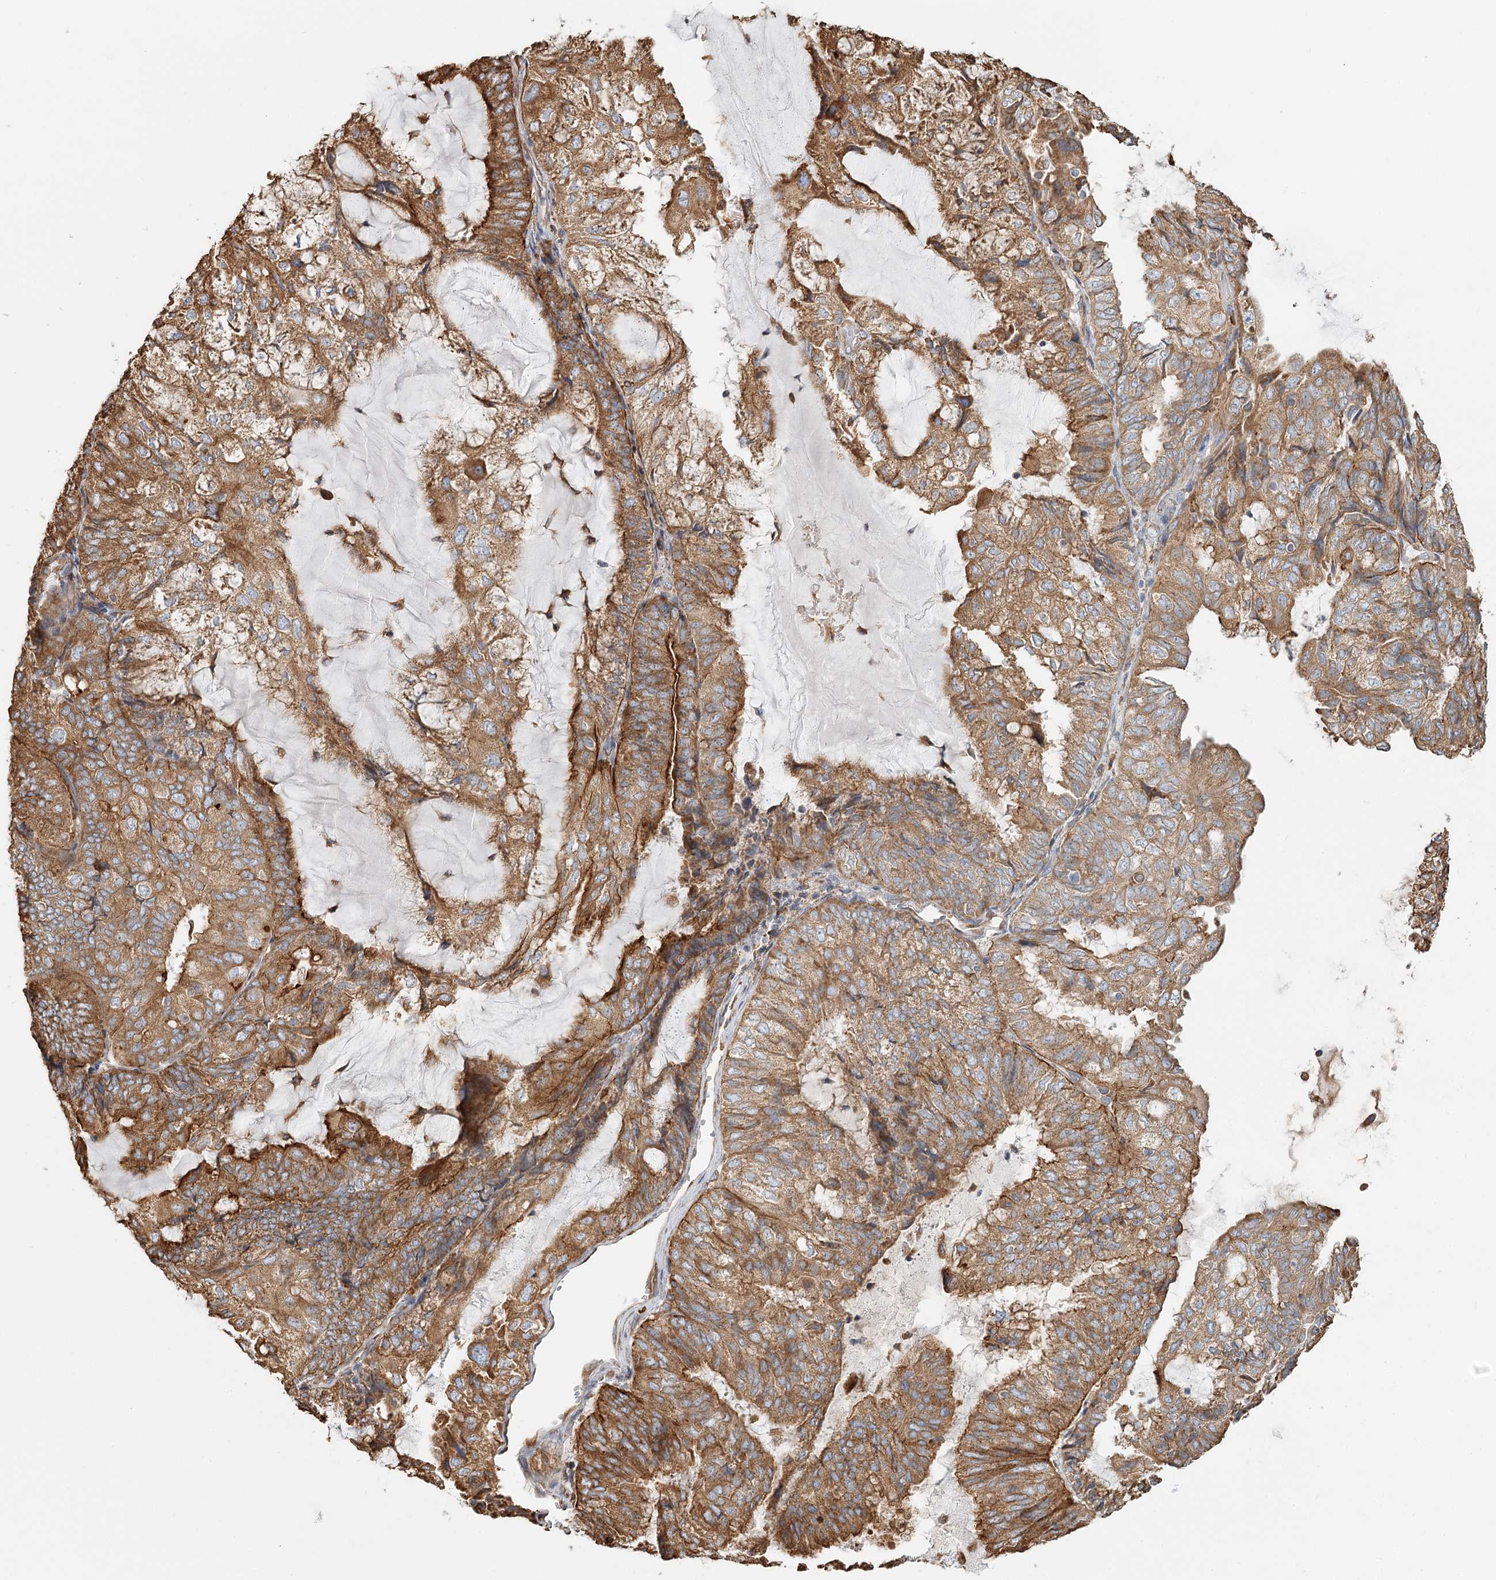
{"staining": {"intensity": "moderate", "quantity": ">75%", "location": "cytoplasmic/membranous"}, "tissue": "endometrial cancer", "cell_type": "Tumor cells", "image_type": "cancer", "snomed": [{"axis": "morphology", "description": "Adenocarcinoma, NOS"}, {"axis": "topography", "description": "Endometrium"}], "caption": "Immunohistochemistry (DAB (3,3'-diaminobenzidine)) staining of human endometrial cancer (adenocarcinoma) exhibits moderate cytoplasmic/membranous protein staining in approximately >75% of tumor cells. The protein of interest is stained brown, and the nuclei are stained in blue (DAB (3,3'-diaminobenzidine) IHC with brightfield microscopy, high magnification).", "gene": "TAS1R1", "patient": {"sex": "female", "age": 81}}